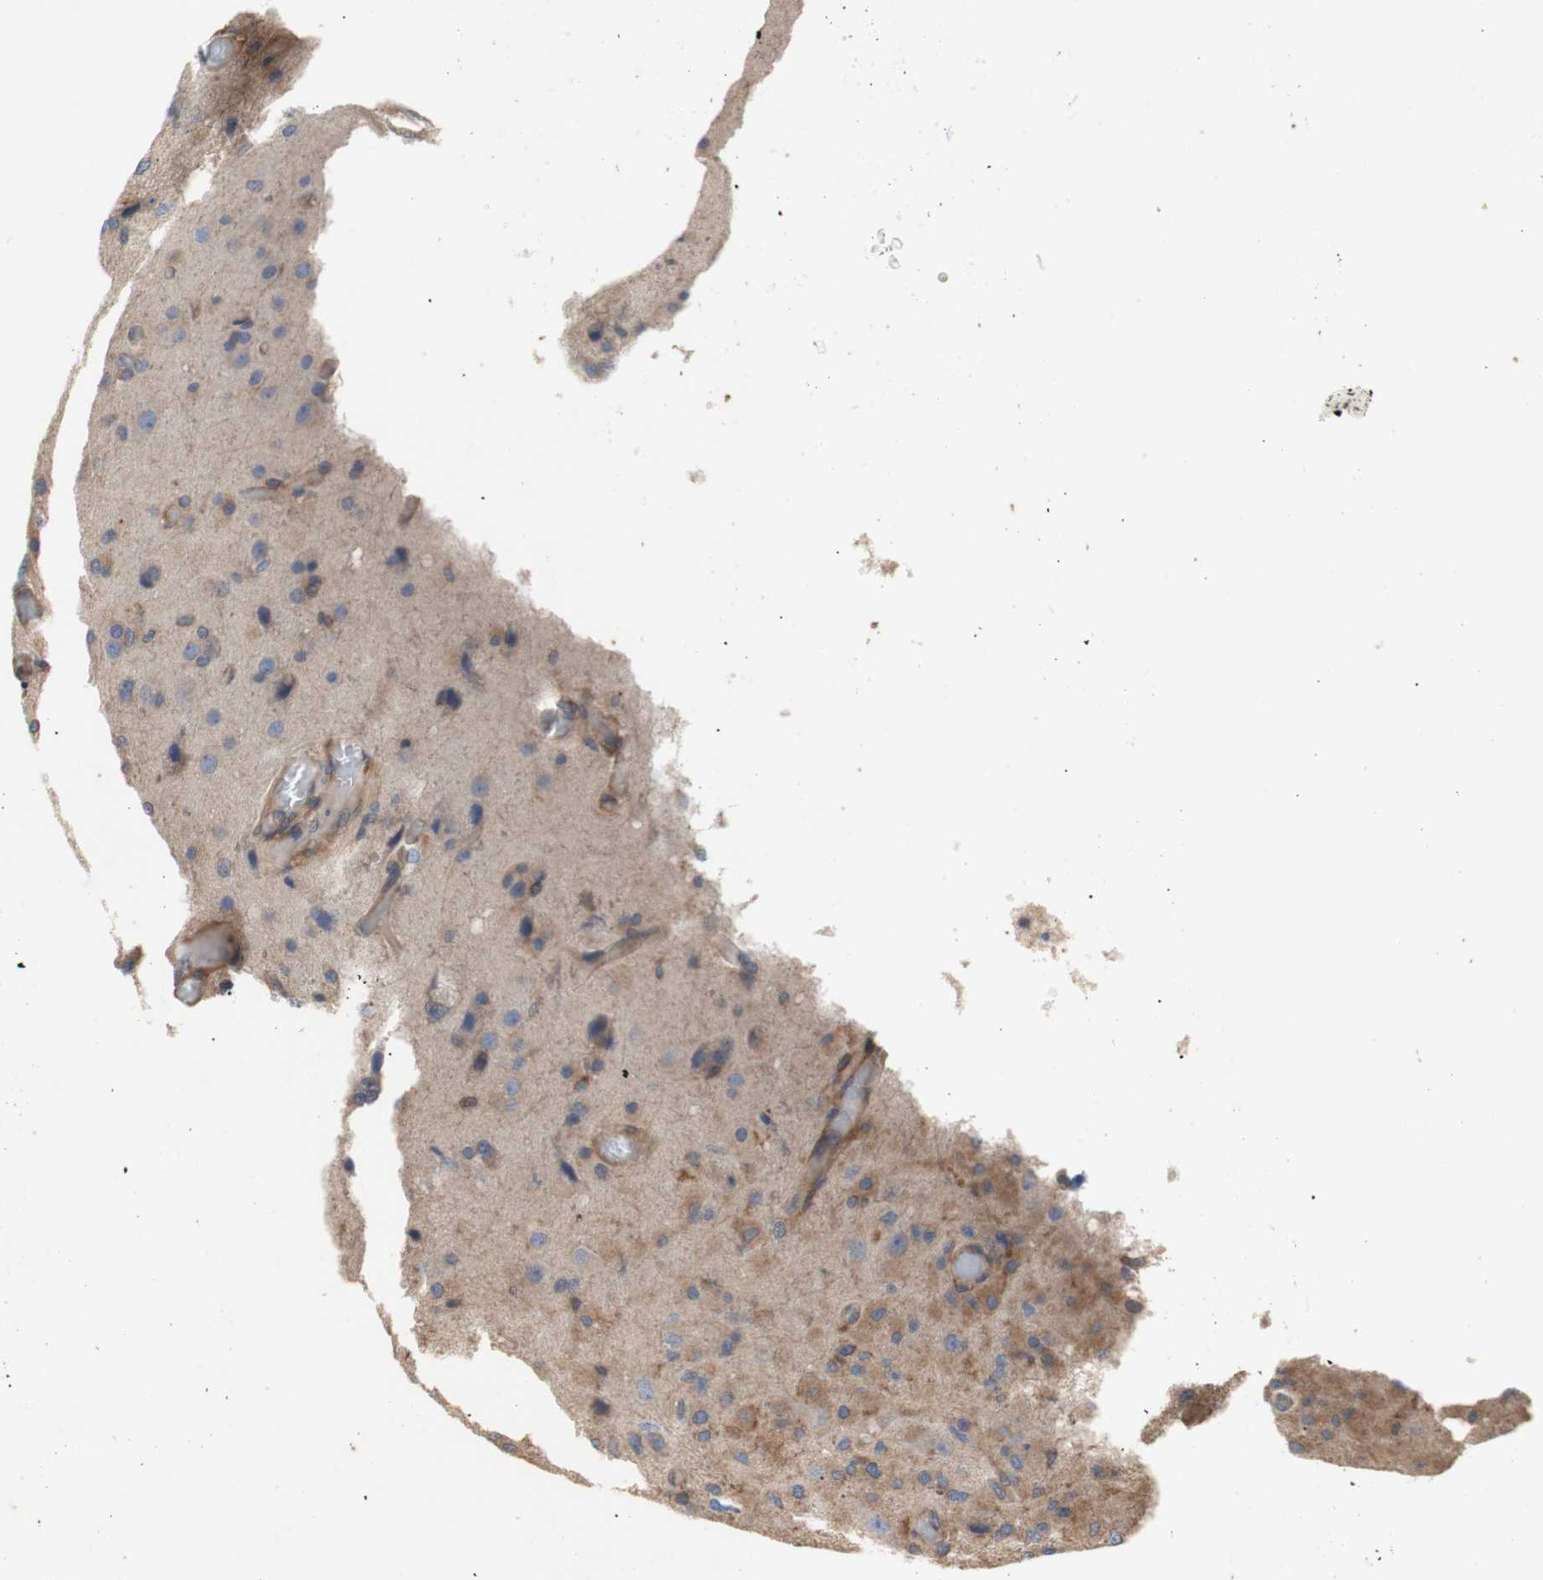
{"staining": {"intensity": "moderate", "quantity": ">75%", "location": "cytoplasmic/membranous"}, "tissue": "glioma", "cell_type": "Tumor cells", "image_type": "cancer", "snomed": [{"axis": "morphology", "description": "Normal tissue, NOS"}, {"axis": "morphology", "description": "Glioma, malignant, High grade"}, {"axis": "topography", "description": "Cerebral cortex"}], "caption": "Approximately >75% of tumor cells in human glioma exhibit moderate cytoplasmic/membranous protein expression as visualized by brown immunohistochemical staining.", "gene": "IKBKG", "patient": {"sex": "male", "age": 77}}